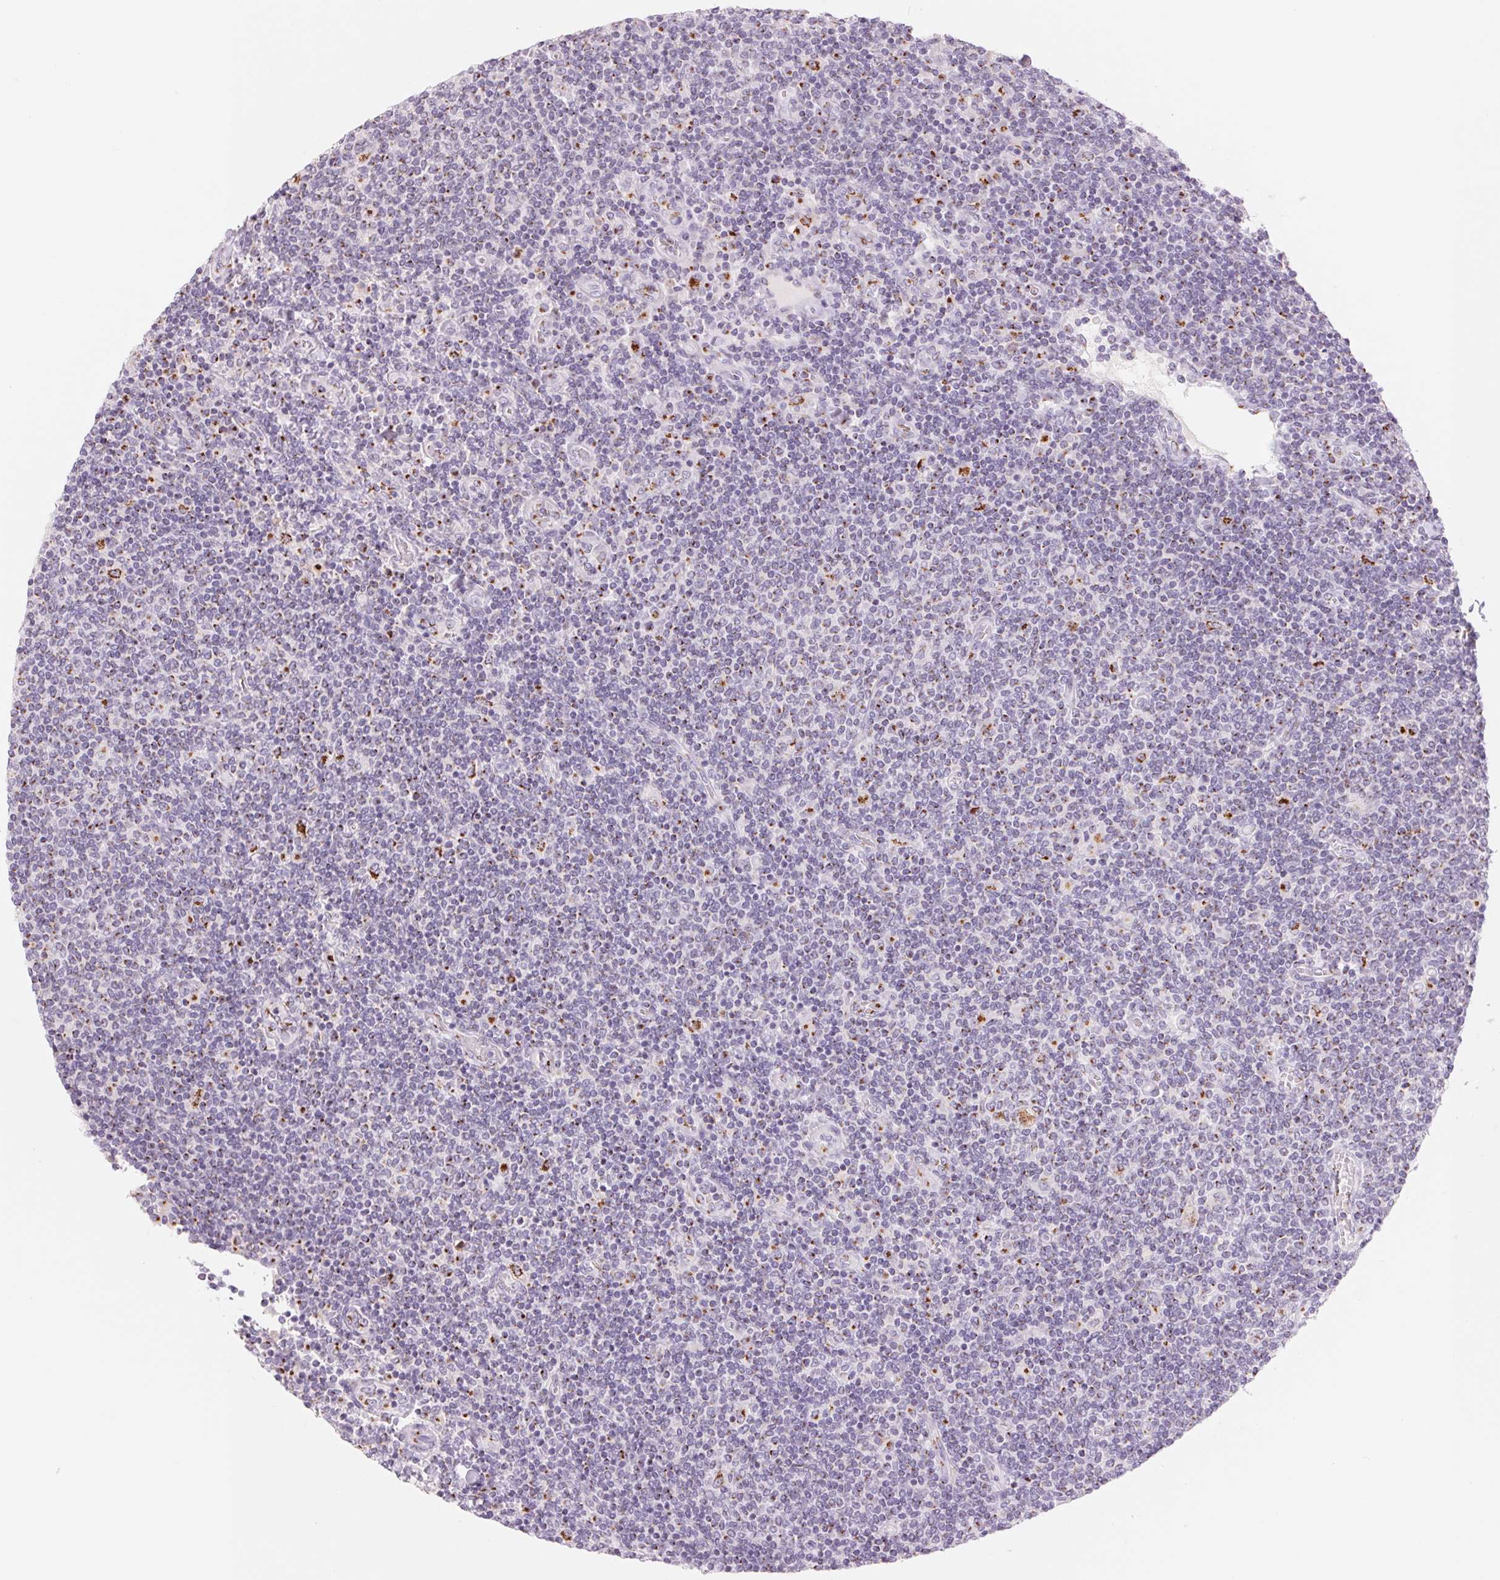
{"staining": {"intensity": "moderate", "quantity": "<25%", "location": "cytoplasmic/membranous"}, "tissue": "lymphoma", "cell_type": "Tumor cells", "image_type": "cancer", "snomed": [{"axis": "morphology", "description": "Malignant lymphoma, non-Hodgkin's type, Low grade"}, {"axis": "topography", "description": "Lymph node"}], "caption": "Brown immunohistochemical staining in lymphoma demonstrates moderate cytoplasmic/membranous staining in about <25% of tumor cells.", "gene": "GALNT7", "patient": {"sex": "male", "age": 52}}